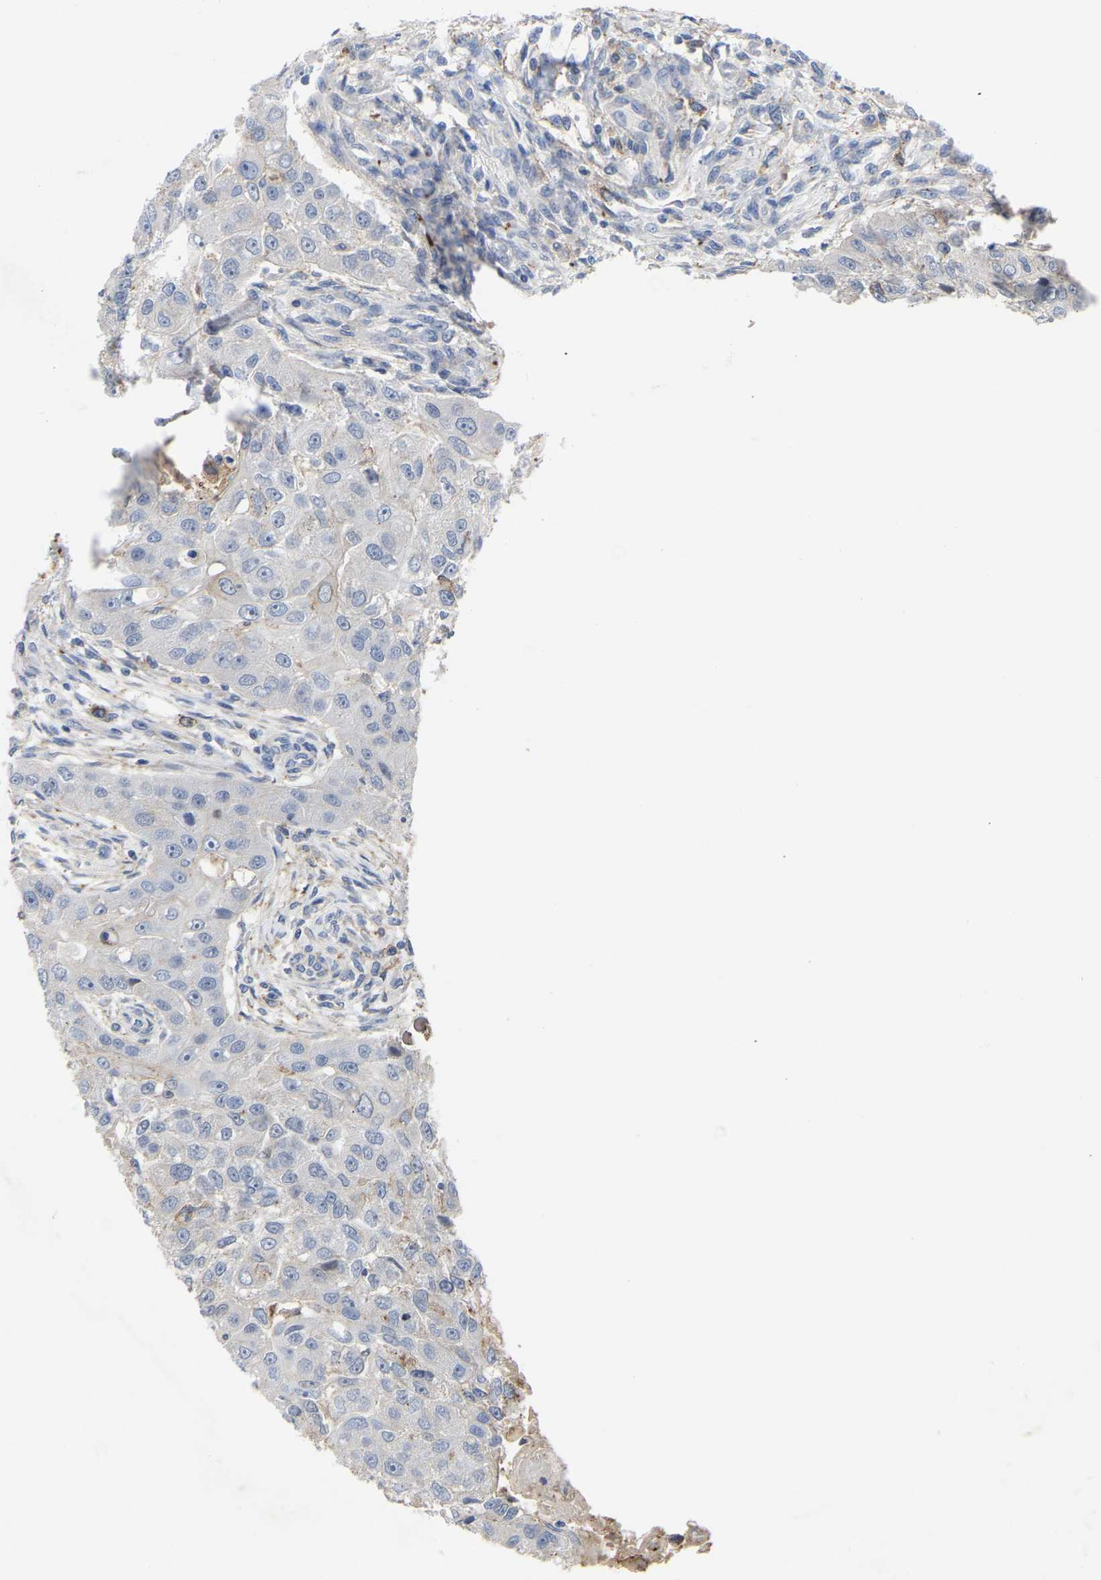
{"staining": {"intensity": "negative", "quantity": "none", "location": "none"}, "tissue": "head and neck cancer", "cell_type": "Tumor cells", "image_type": "cancer", "snomed": [{"axis": "morphology", "description": "Normal tissue, NOS"}, {"axis": "morphology", "description": "Squamous cell carcinoma, NOS"}, {"axis": "topography", "description": "Skeletal muscle"}, {"axis": "topography", "description": "Head-Neck"}], "caption": "IHC photomicrograph of neoplastic tissue: squamous cell carcinoma (head and neck) stained with DAB exhibits no significant protein expression in tumor cells.", "gene": "ZNF449", "patient": {"sex": "male", "age": 51}}